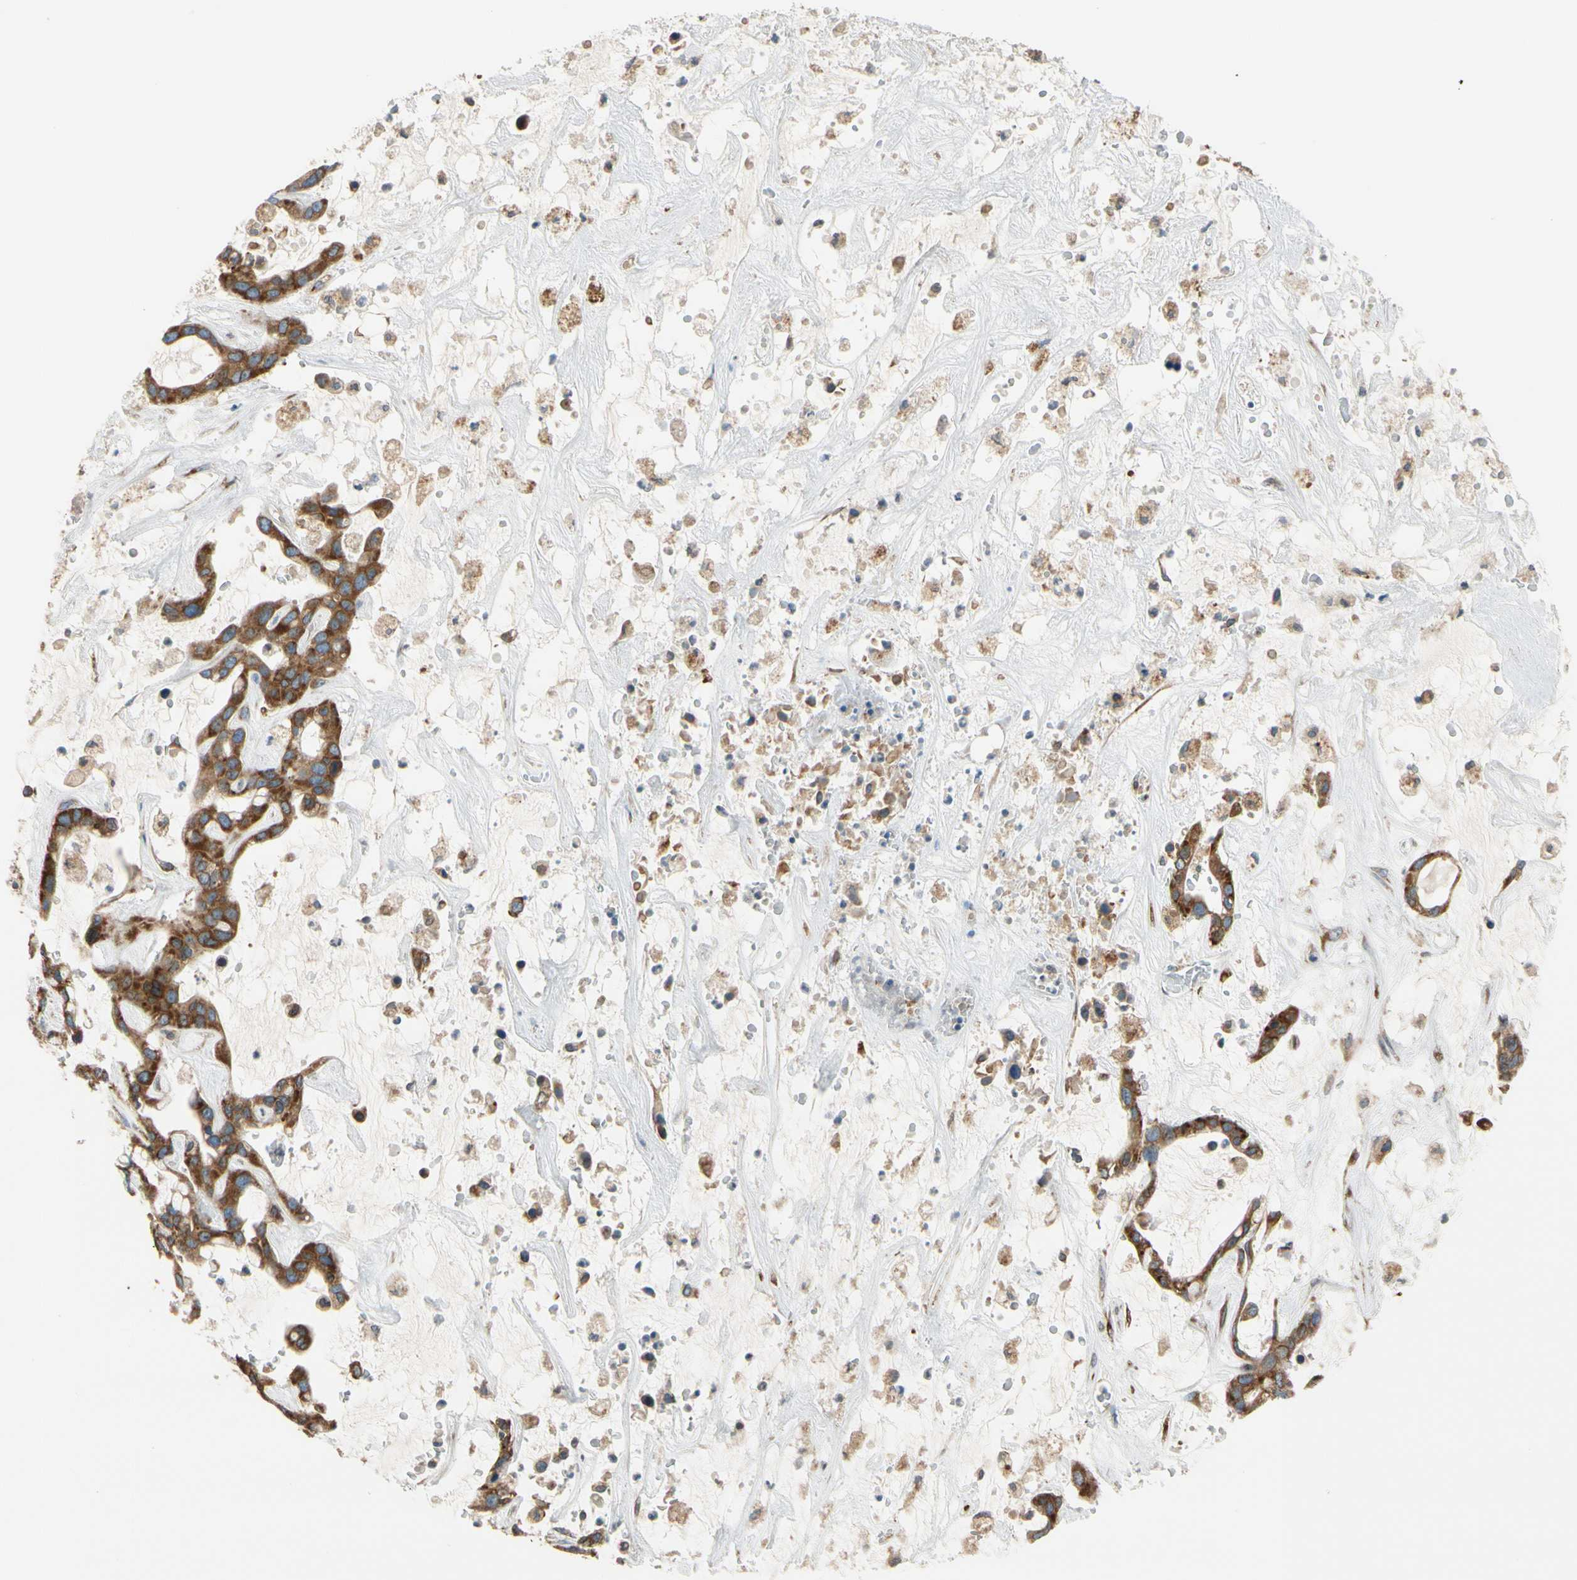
{"staining": {"intensity": "strong", "quantity": ">75%", "location": "cytoplasmic/membranous"}, "tissue": "liver cancer", "cell_type": "Tumor cells", "image_type": "cancer", "snomed": [{"axis": "morphology", "description": "Cholangiocarcinoma"}, {"axis": "topography", "description": "Liver"}], "caption": "The immunohistochemical stain highlights strong cytoplasmic/membranous staining in tumor cells of cholangiocarcinoma (liver) tissue. (IHC, brightfield microscopy, high magnification).", "gene": "RPN2", "patient": {"sex": "female", "age": 65}}